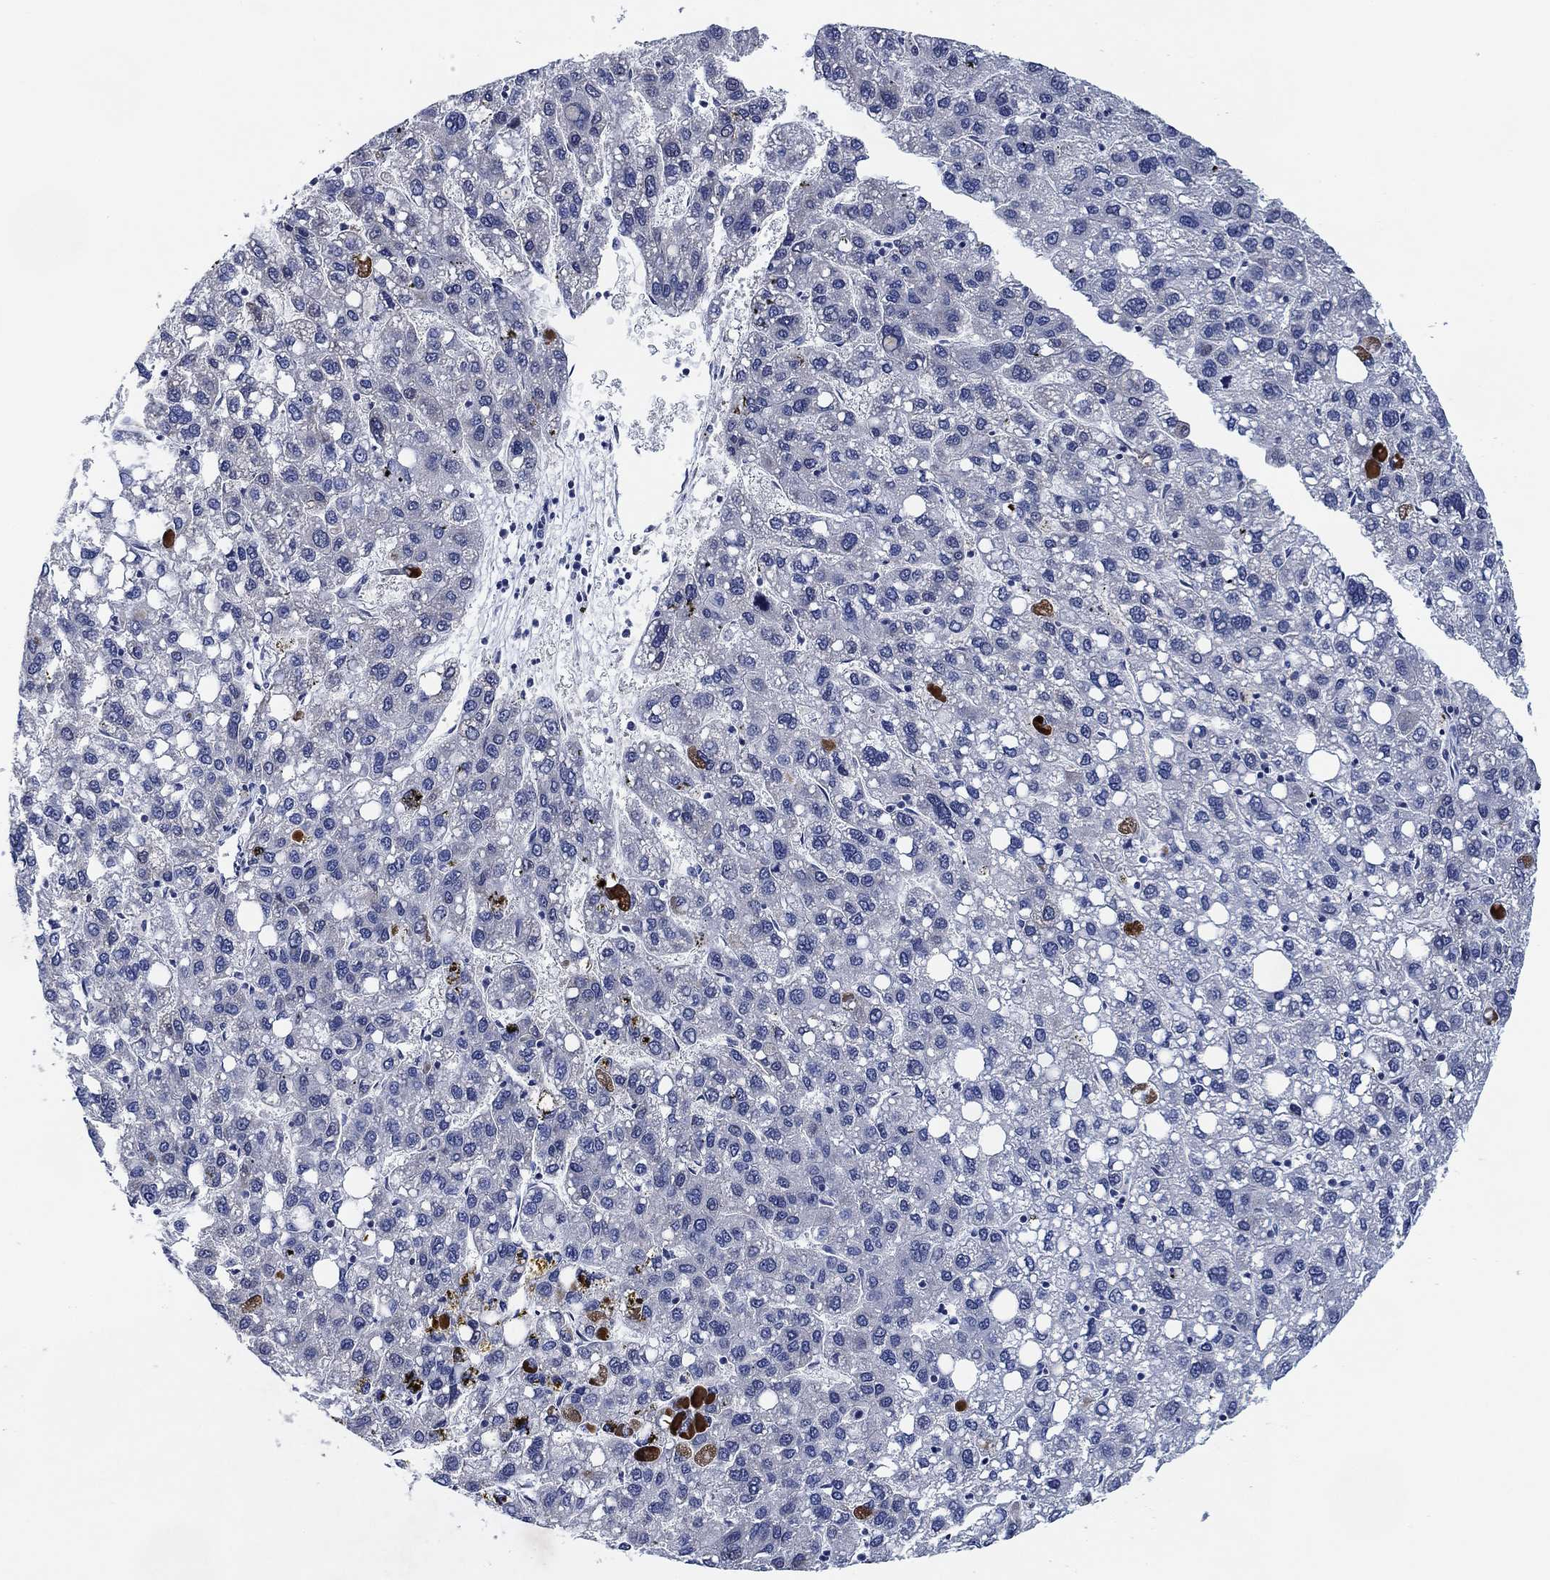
{"staining": {"intensity": "negative", "quantity": "none", "location": "none"}, "tissue": "liver cancer", "cell_type": "Tumor cells", "image_type": "cancer", "snomed": [{"axis": "morphology", "description": "Carcinoma, Hepatocellular, NOS"}, {"axis": "topography", "description": "Liver"}], "caption": "Tumor cells are negative for protein expression in human liver cancer (hepatocellular carcinoma).", "gene": "DAZL", "patient": {"sex": "female", "age": 82}}